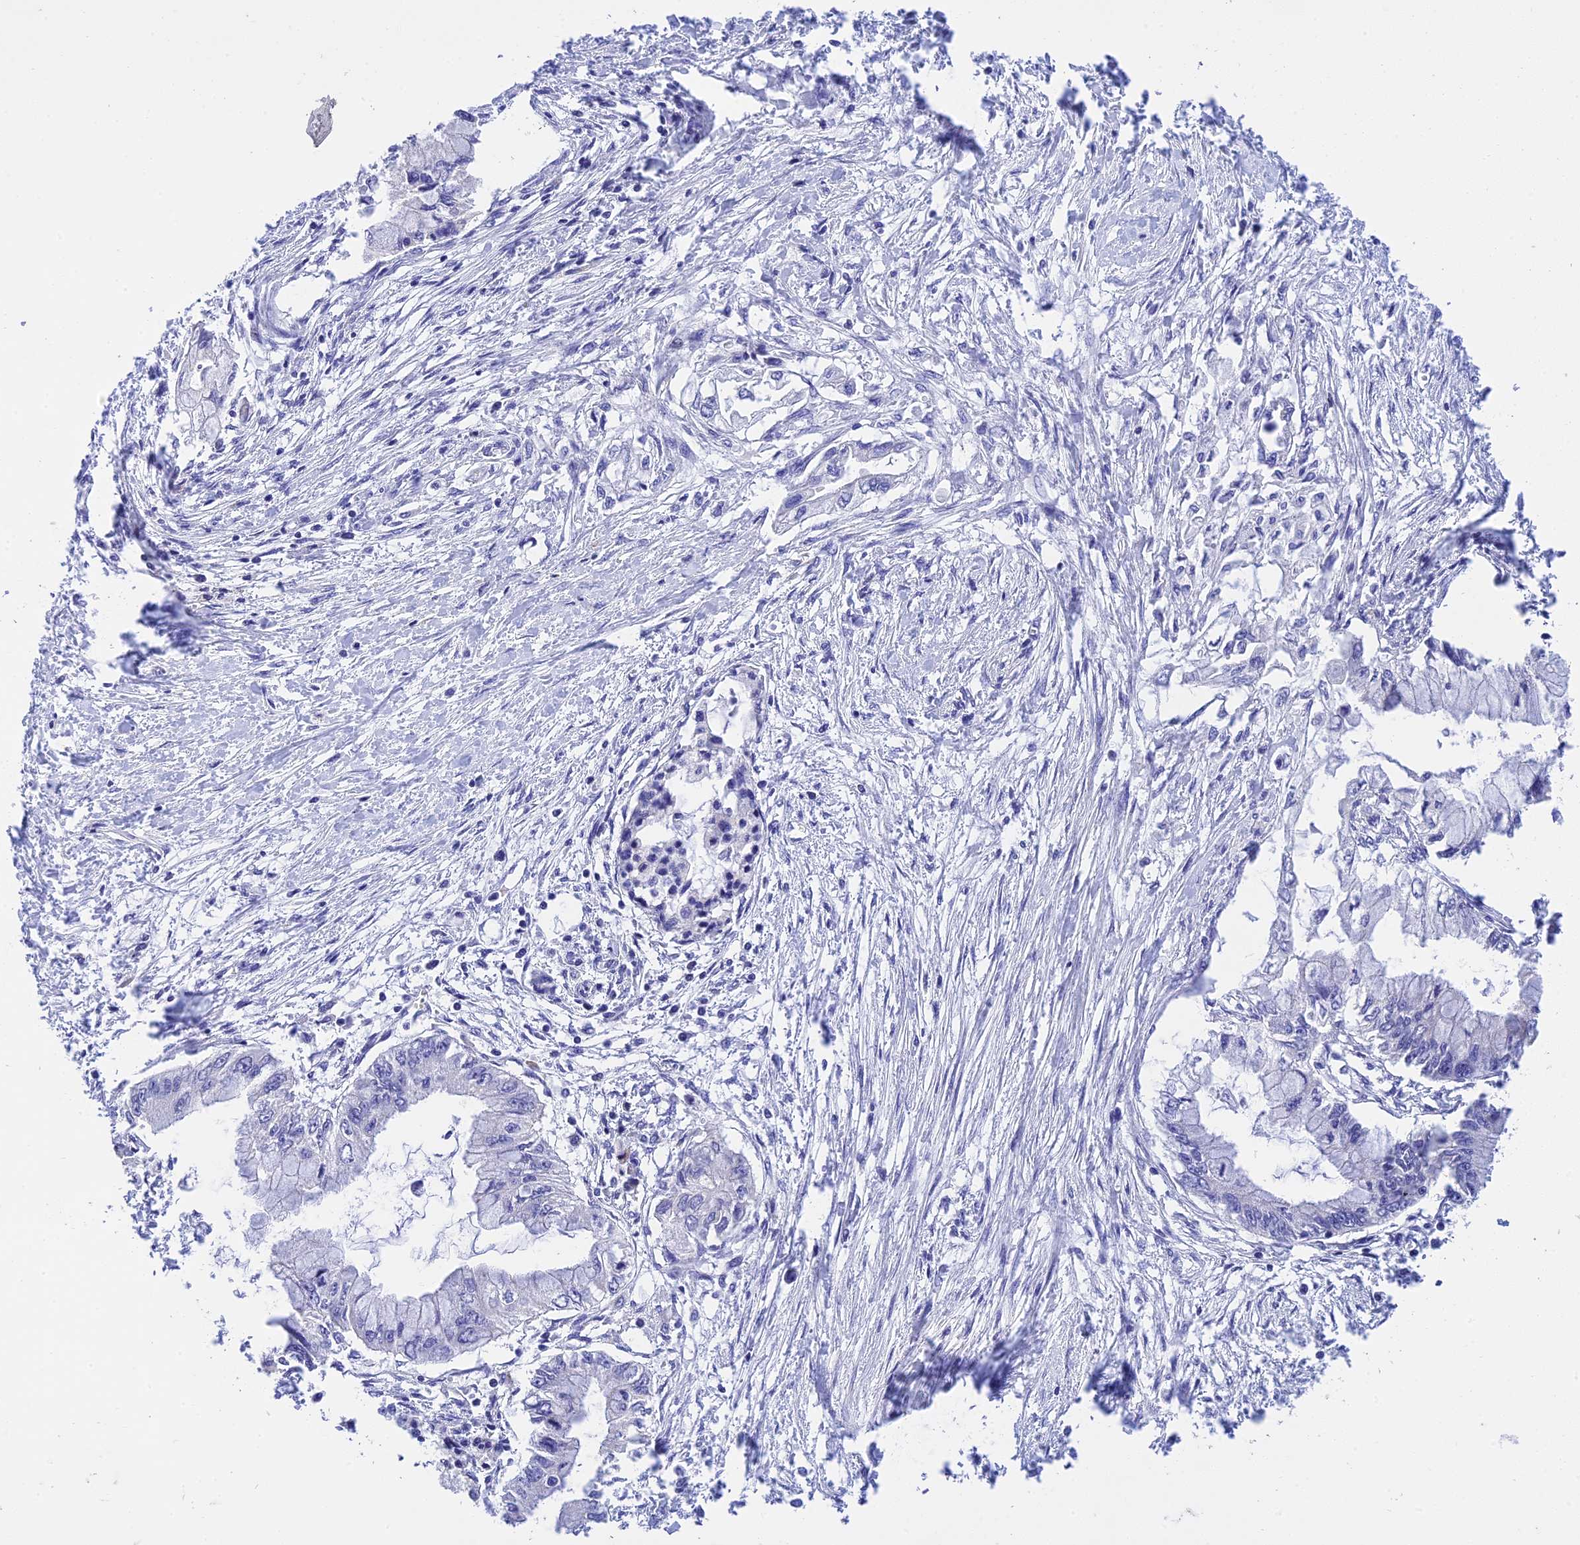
{"staining": {"intensity": "negative", "quantity": "none", "location": "none"}, "tissue": "pancreatic cancer", "cell_type": "Tumor cells", "image_type": "cancer", "snomed": [{"axis": "morphology", "description": "Adenocarcinoma, NOS"}, {"axis": "topography", "description": "Pancreas"}], "caption": "An IHC histopathology image of adenocarcinoma (pancreatic) is shown. There is no staining in tumor cells of adenocarcinoma (pancreatic).", "gene": "MS4A5", "patient": {"sex": "male", "age": 48}}